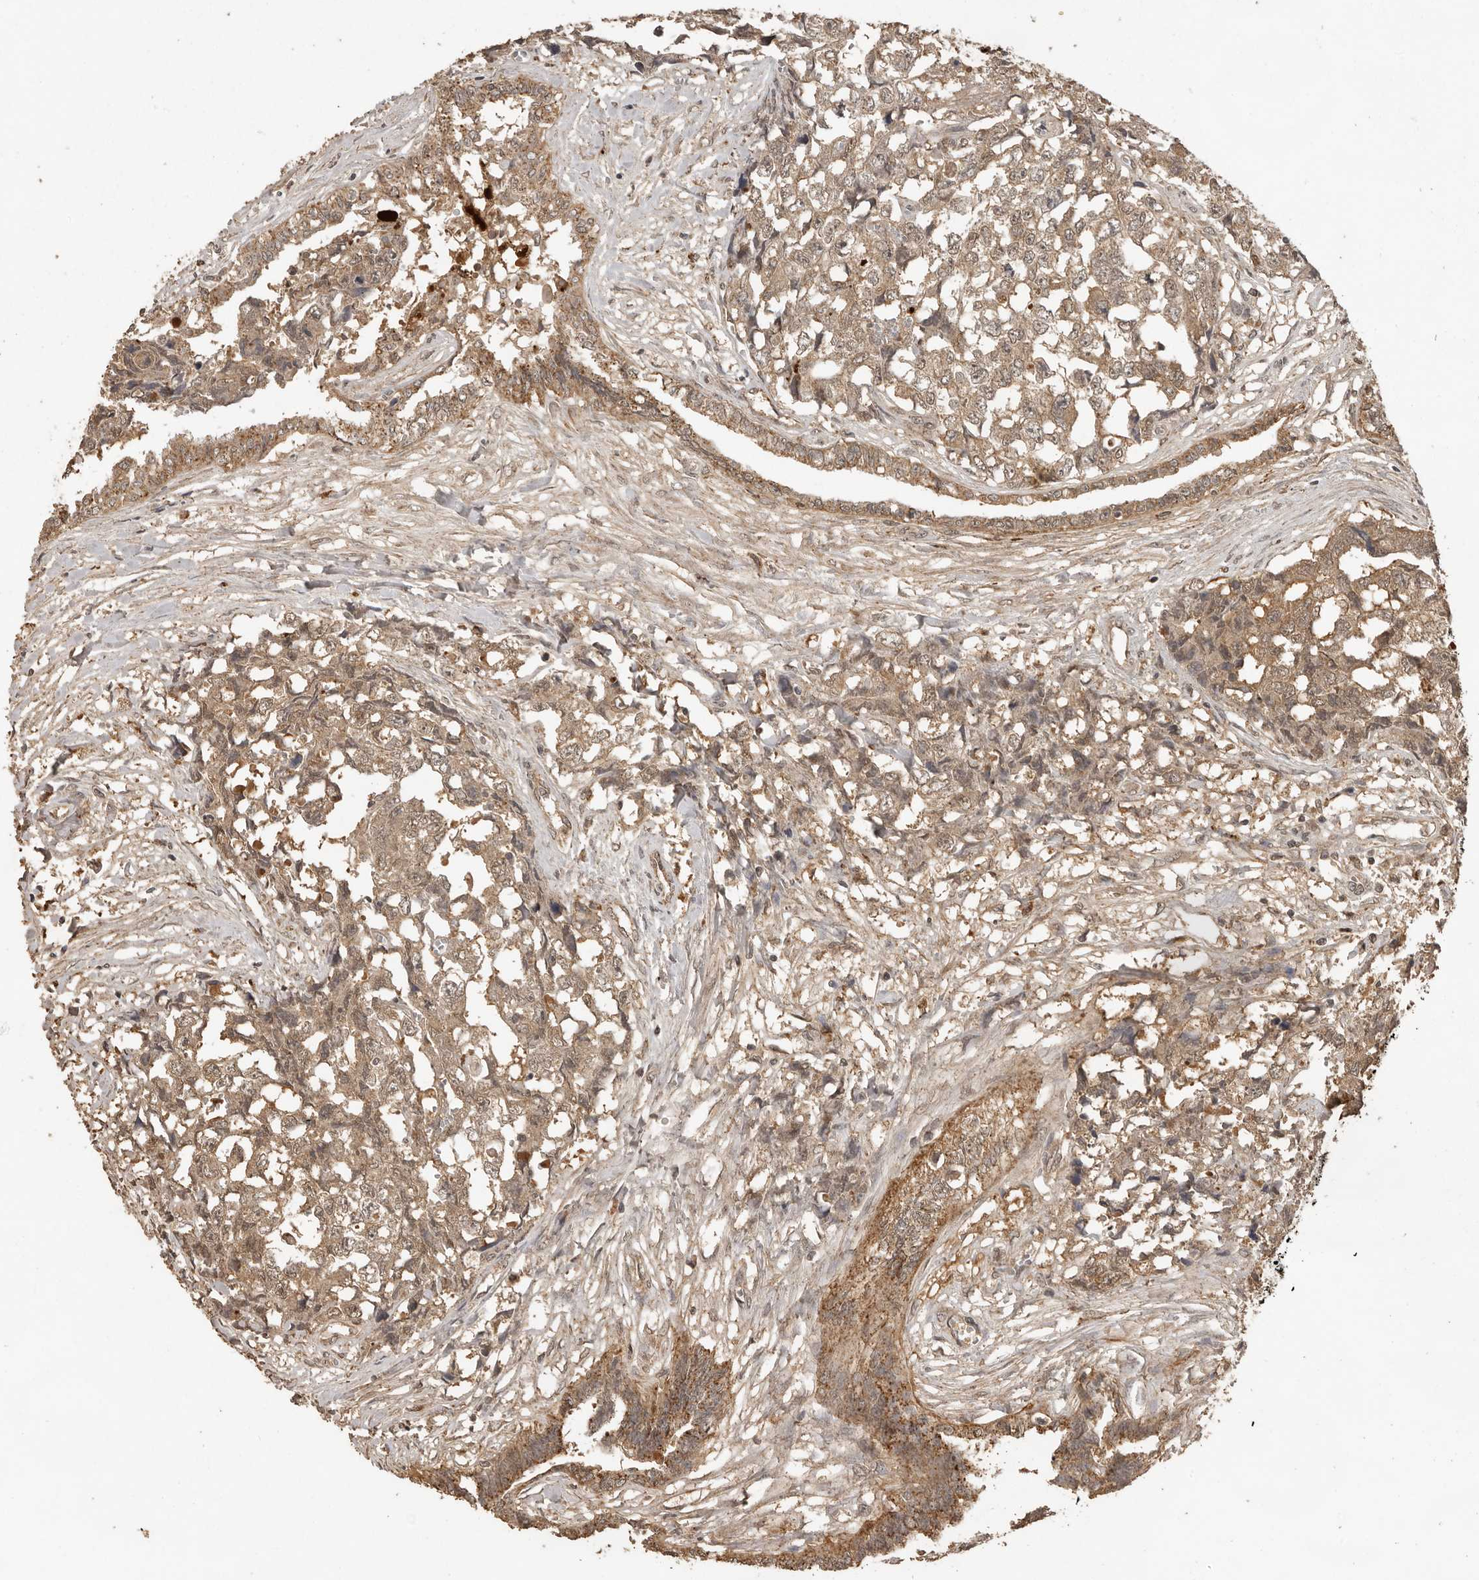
{"staining": {"intensity": "moderate", "quantity": ">75%", "location": "cytoplasmic/membranous"}, "tissue": "testis cancer", "cell_type": "Tumor cells", "image_type": "cancer", "snomed": [{"axis": "morphology", "description": "Carcinoma, Embryonal, NOS"}, {"axis": "topography", "description": "Testis"}], "caption": "Immunohistochemical staining of human testis embryonal carcinoma demonstrates moderate cytoplasmic/membranous protein staining in approximately >75% of tumor cells.", "gene": "CTF1", "patient": {"sex": "male", "age": 31}}